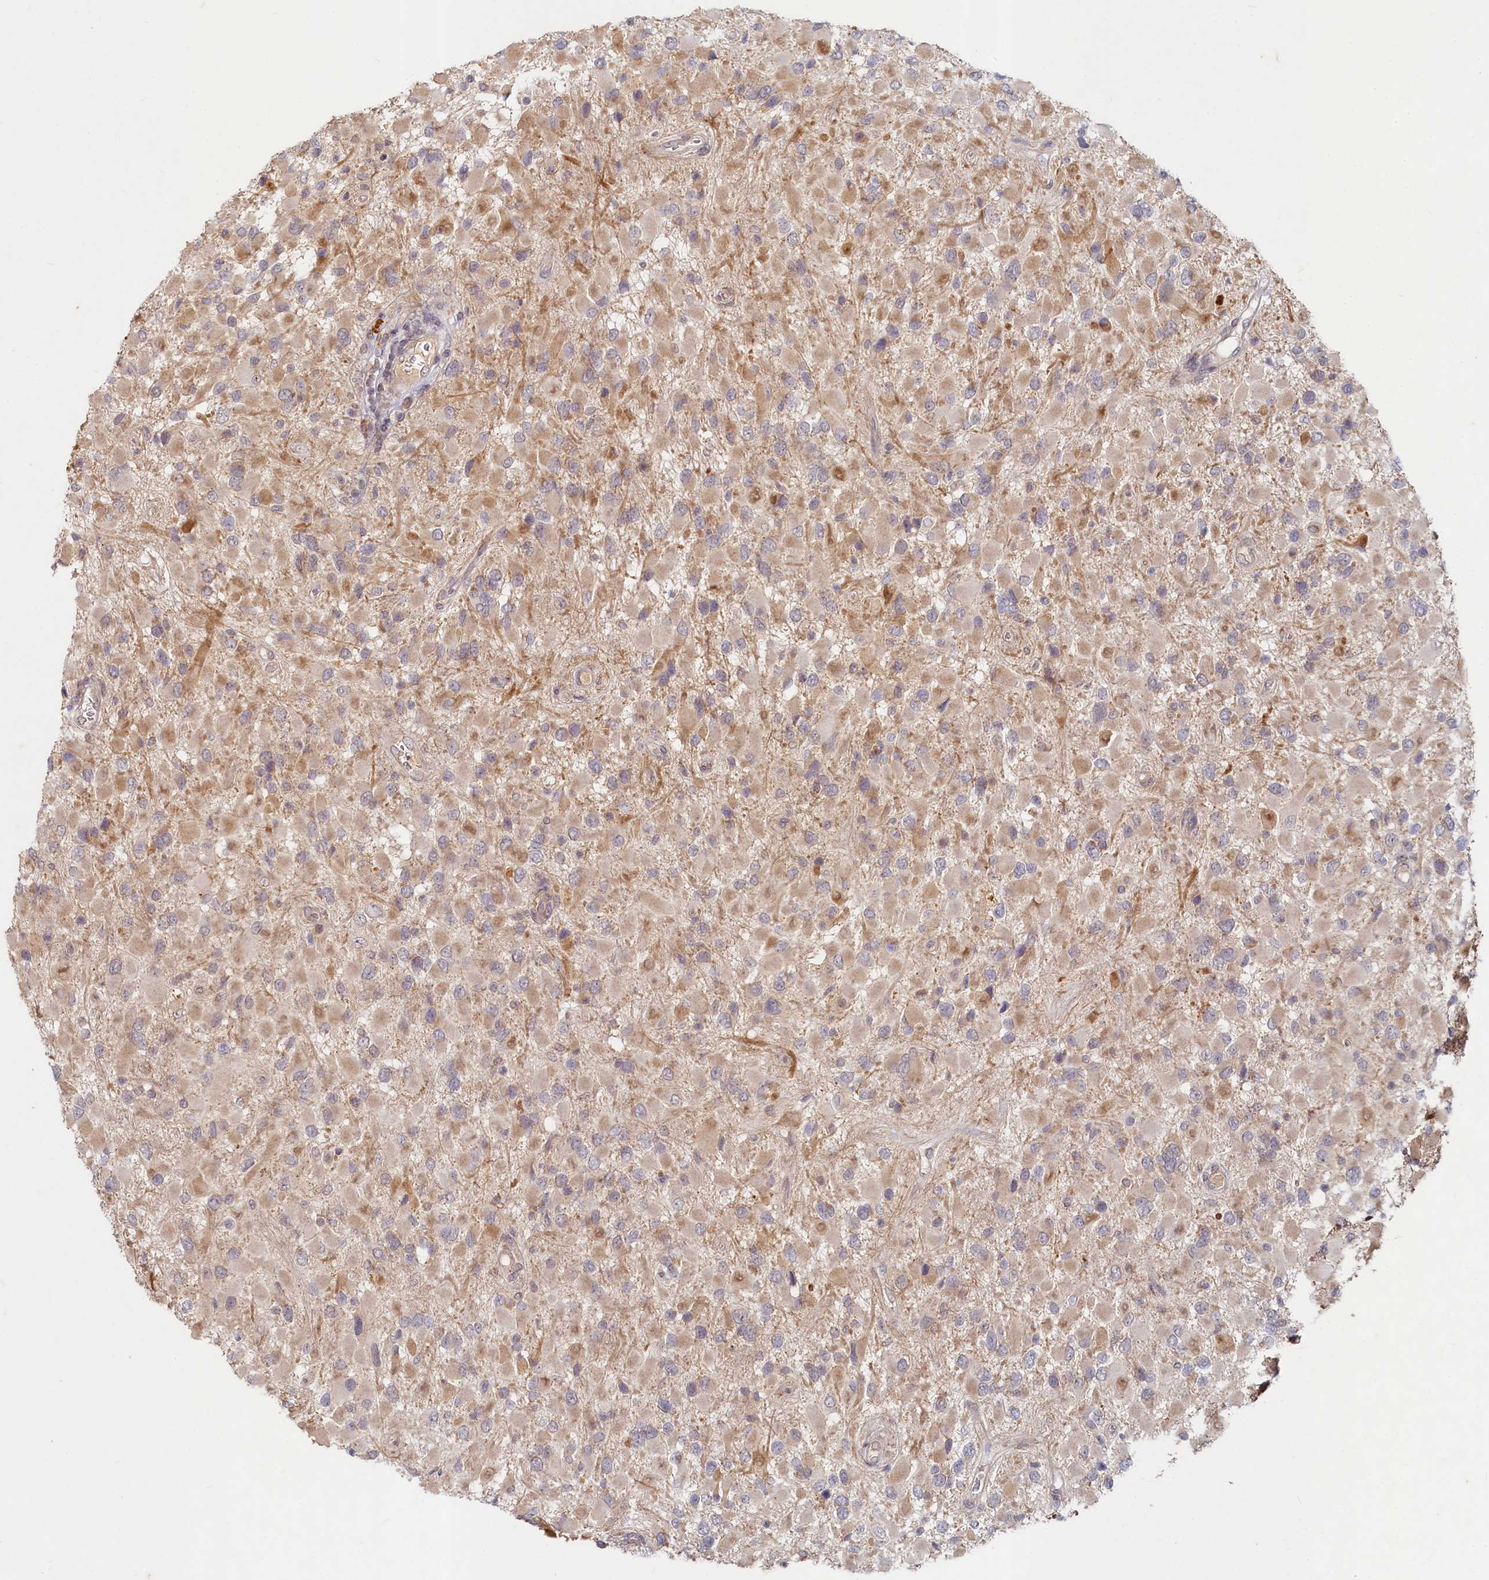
{"staining": {"intensity": "weak", "quantity": ">75%", "location": "cytoplasmic/membranous"}, "tissue": "glioma", "cell_type": "Tumor cells", "image_type": "cancer", "snomed": [{"axis": "morphology", "description": "Glioma, malignant, High grade"}, {"axis": "topography", "description": "Brain"}], "caption": "Brown immunohistochemical staining in glioma displays weak cytoplasmic/membranous expression in about >75% of tumor cells.", "gene": "HERC3", "patient": {"sex": "male", "age": 53}}